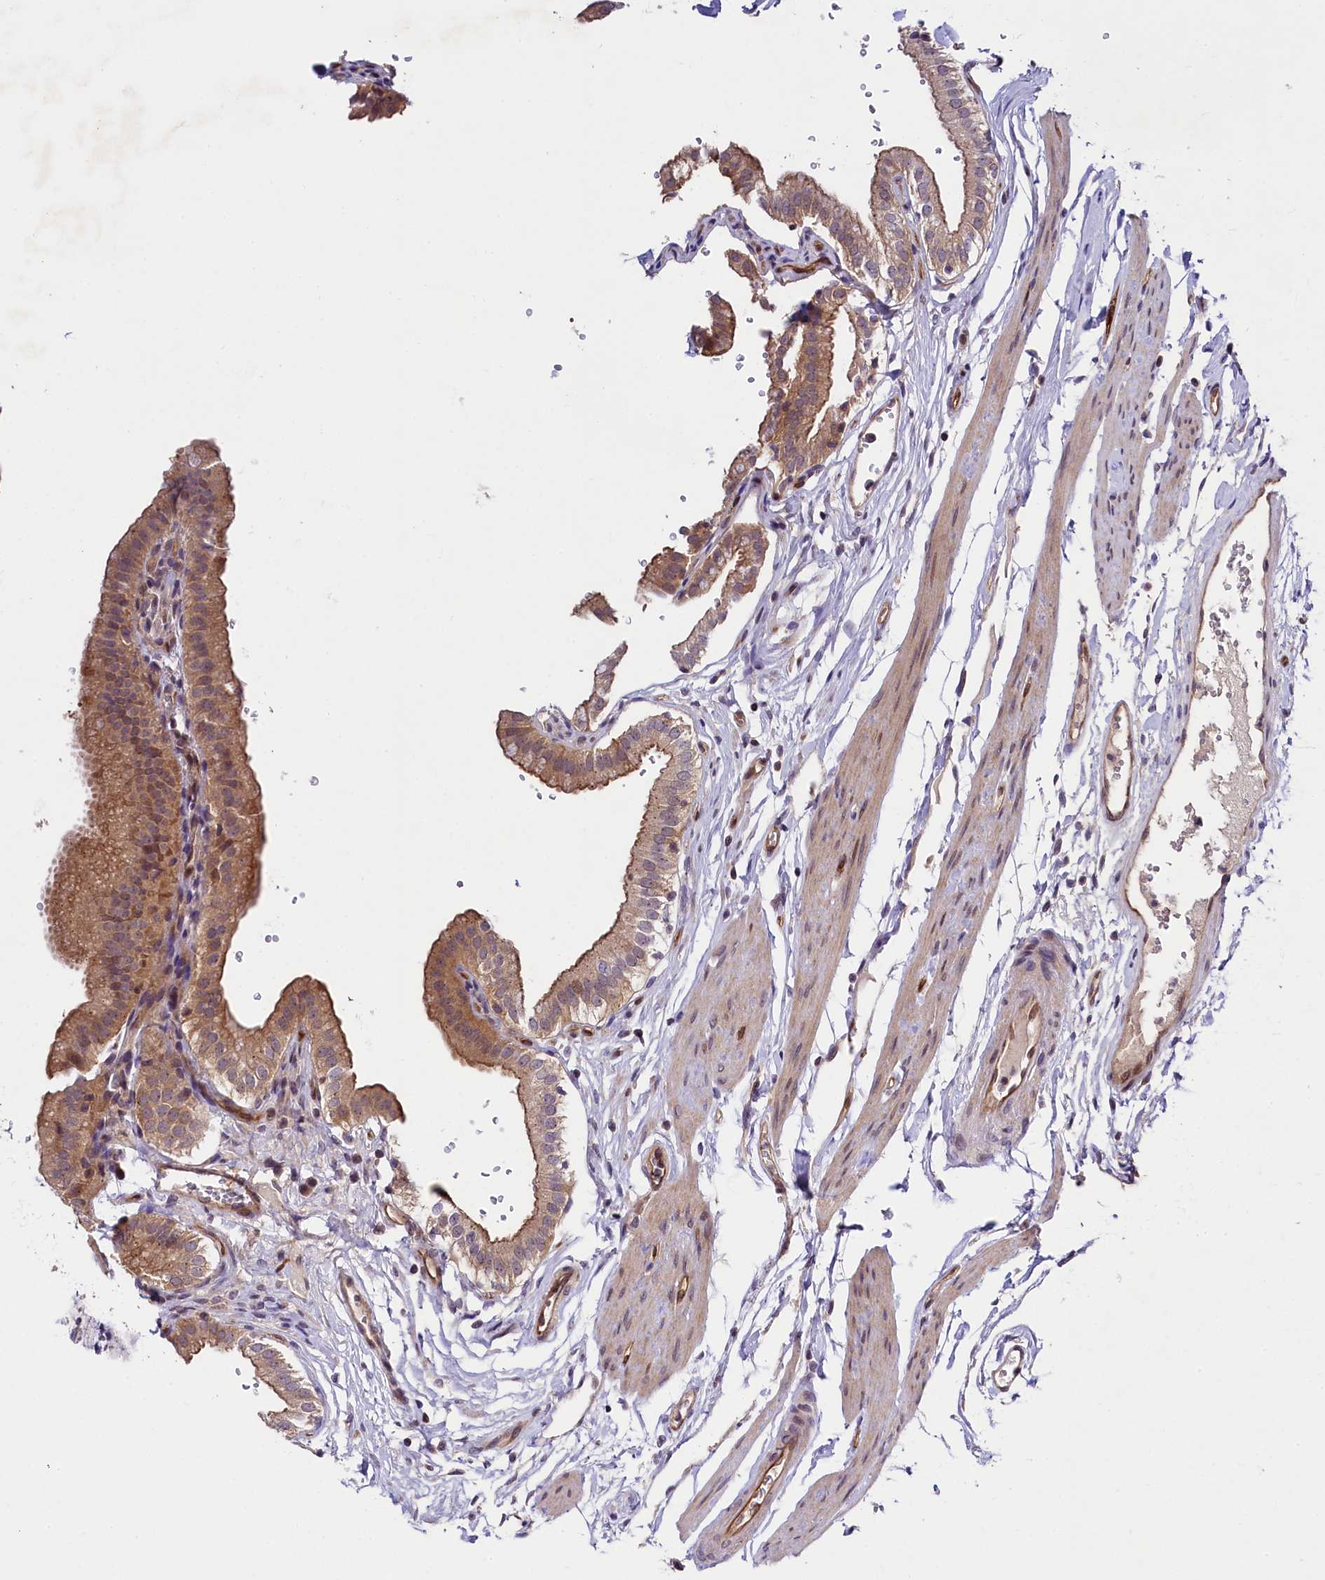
{"staining": {"intensity": "moderate", "quantity": "25%-75%", "location": "cytoplasmic/membranous"}, "tissue": "gallbladder", "cell_type": "Glandular cells", "image_type": "normal", "snomed": [{"axis": "morphology", "description": "Normal tissue, NOS"}, {"axis": "topography", "description": "Gallbladder"}], "caption": "IHC image of normal human gallbladder stained for a protein (brown), which reveals medium levels of moderate cytoplasmic/membranous staining in approximately 25%-75% of glandular cells.", "gene": "SNRK", "patient": {"sex": "female", "age": 61}}